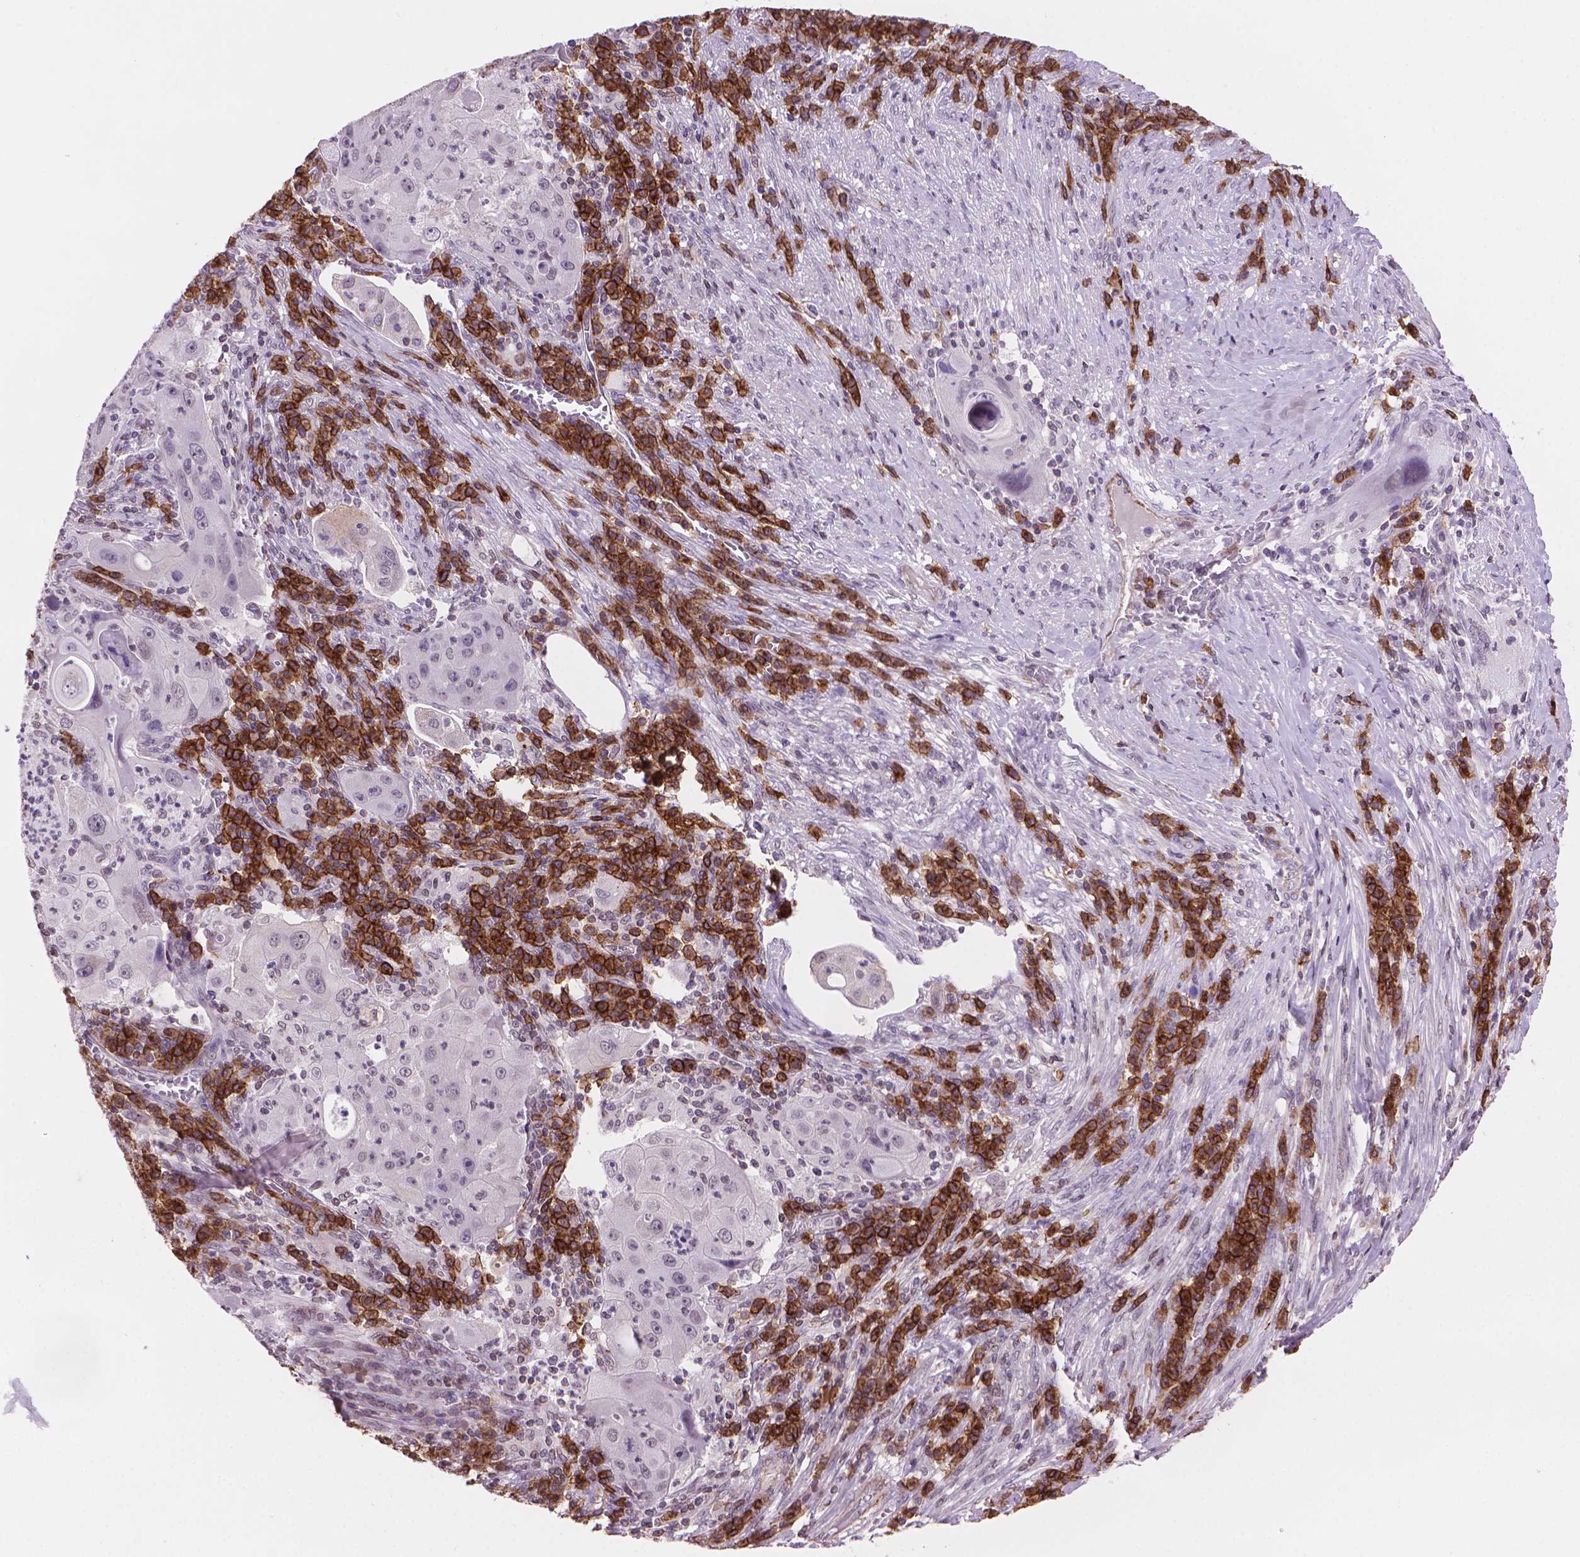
{"staining": {"intensity": "negative", "quantity": "none", "location": "none"}, "tissue": "lung cancer", "cell_type": "Tumor cells", "image_type": "cancer", "snomed": [{"axis": "morphology", "description": "Squamous cell carcinoma, NOS"}, {"axis": "topography", "description": "Lung"}], "caption": "Tumor cells are negative for protein expression in human lung cancer.", "gene": "TMEM184A", "patient": {"sex": "female", "age": 59}}